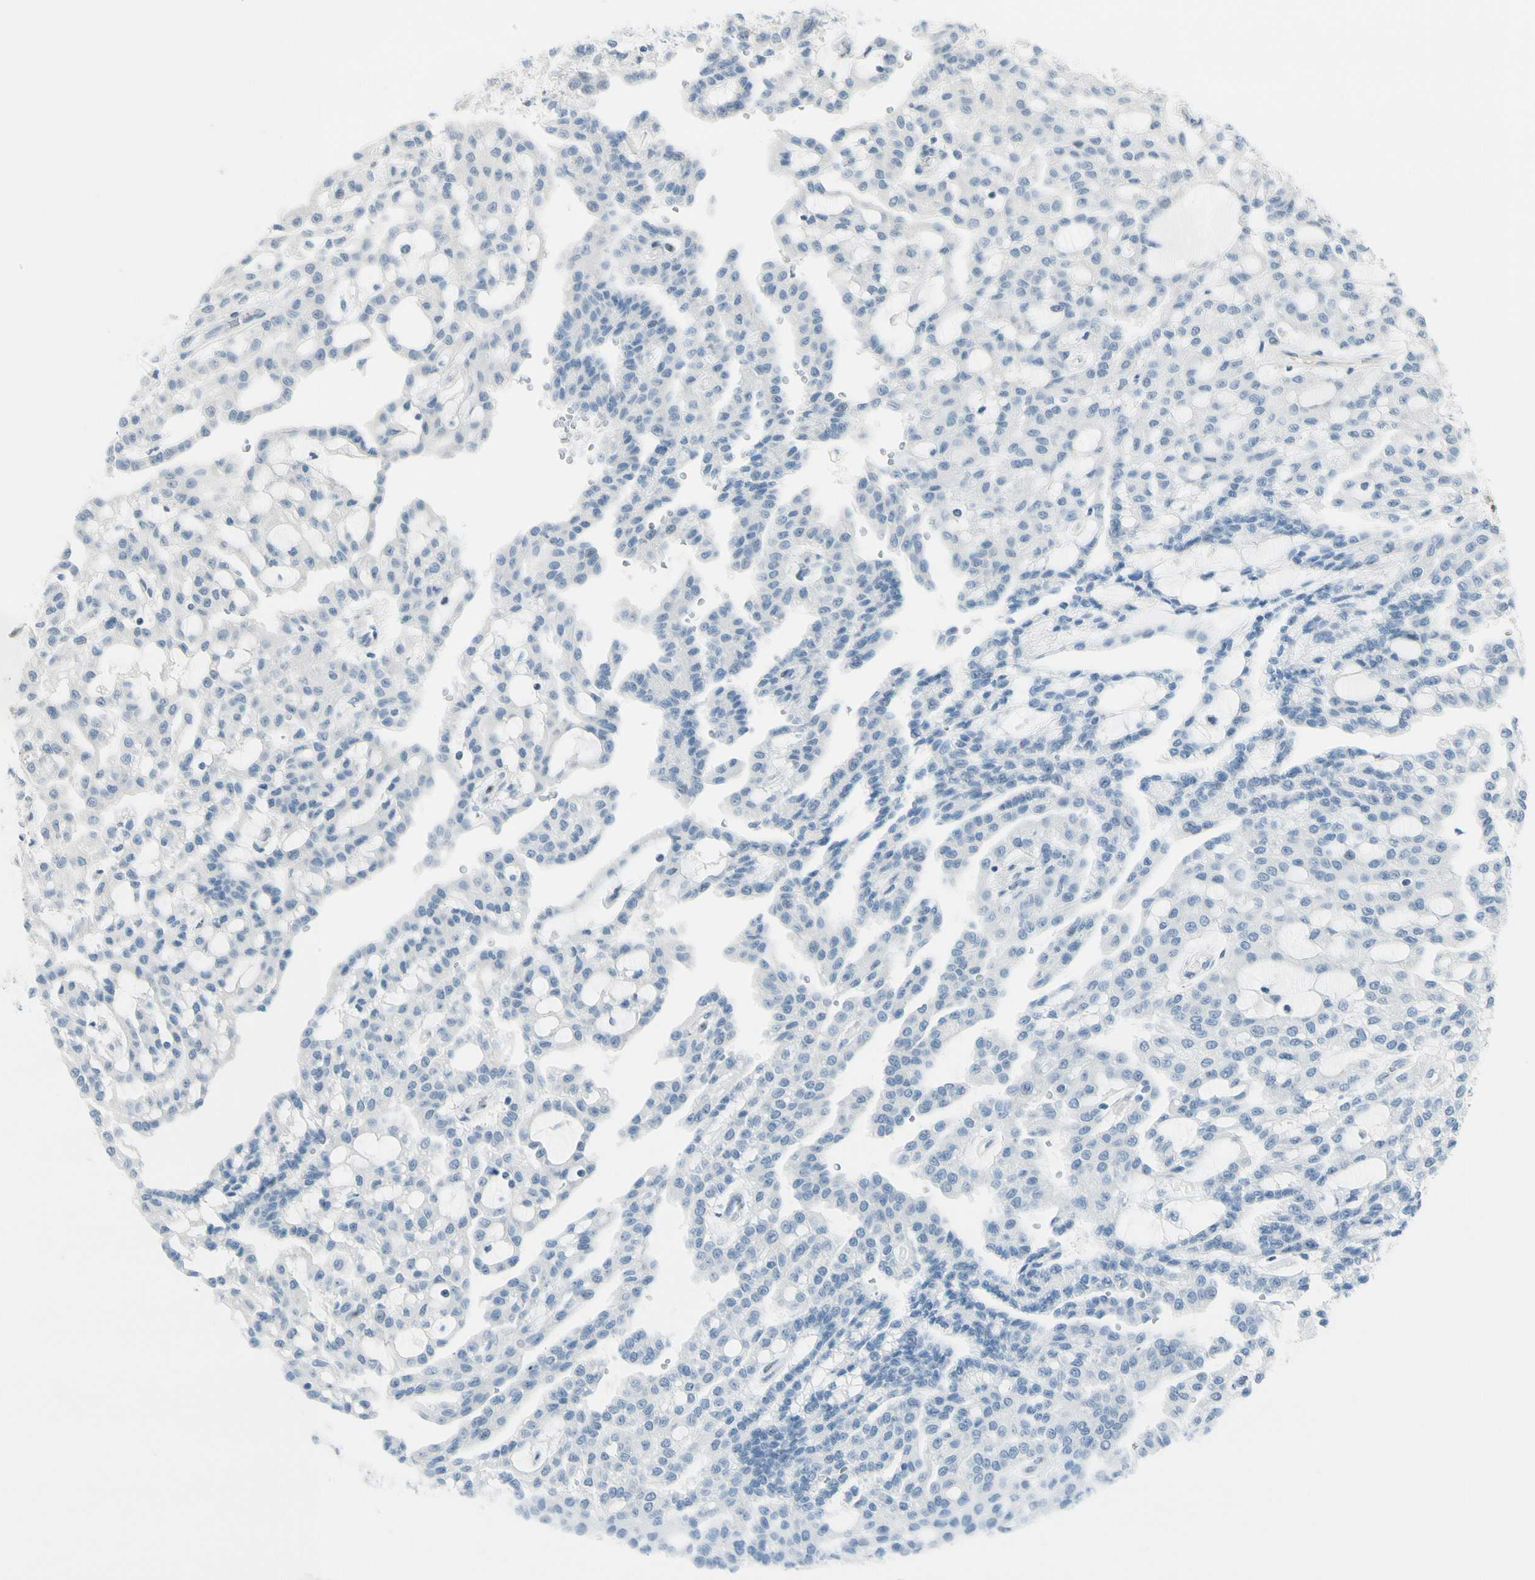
{"staining": {"intensity": "negative", "quantity": "none", "location": "none"}, "tissue": "renal cancer", "cell_type": "Tumor cells", "image_type": "cancer", "snomed": [{"axis": "morphology", "description": "Adenocarcinoma, NOS"}, {"axis": "topography", "description": "Kidney"}], "caption": "Immunohistochemical staining of human renal cancer shows no significant expression in tumor cells.", "gene": "B4GALNT1", "patient": {"sex": "male", "age": 63}}